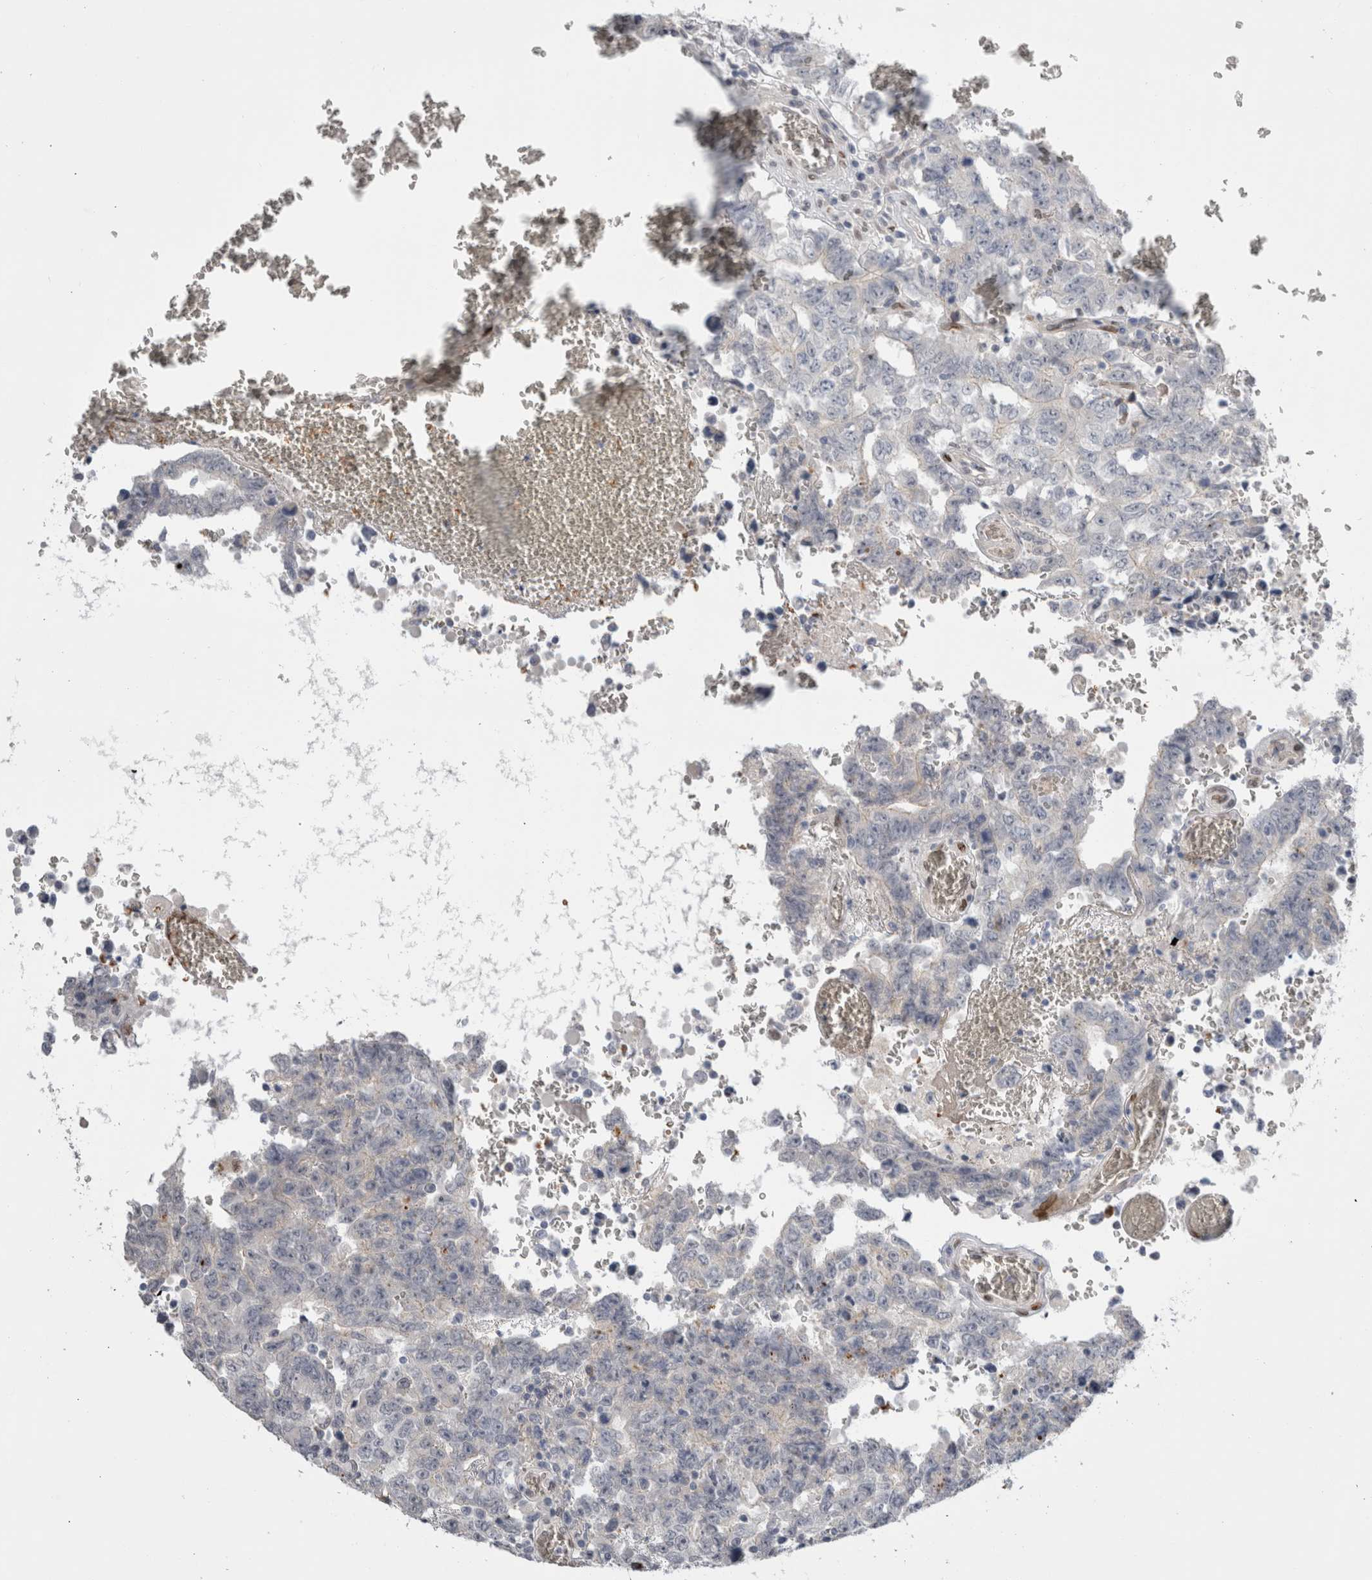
{"staining": {"intensity": "negative", "quantity": "none", "location": "none"}, "tissue": "testis cancer", "cell_type": "Tumor cells", "image_type": "cancer", "snomed": [{"axis": "morphology", "description": "Carcinoma, Embryonal, NOS"}, {"axis": "topography", "description": "Testis"}], "caption": "An immunohistochemistry (IHC) photomicrograph of testis cancer (embryonal carcinoma) is shown. There is no staining in tumor cells of testis cancer (embryonal carcinoma).", "gene": "DMTN", "patient": {"sex": "male", "age": 26}}